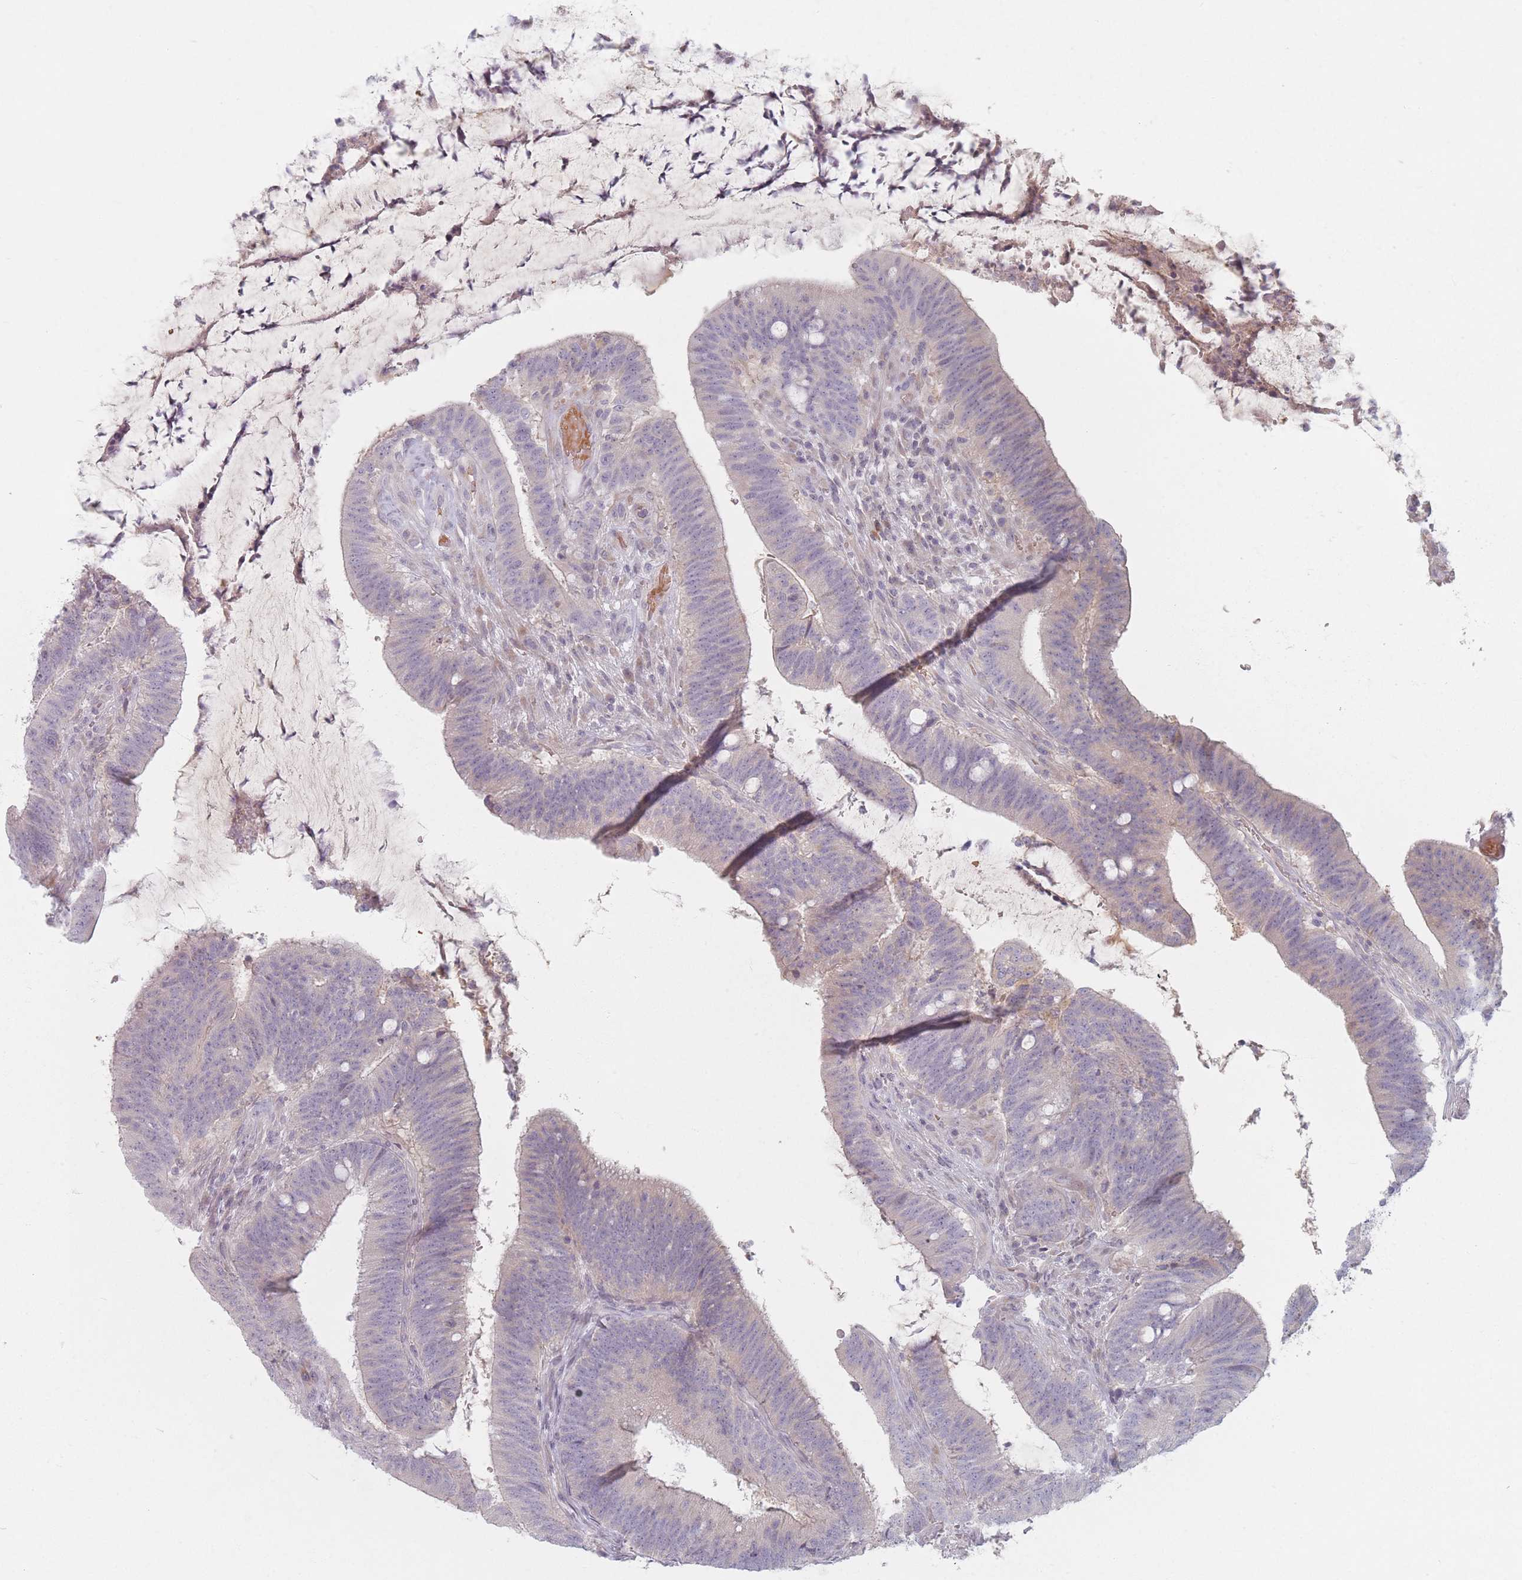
{"staining": {"intensity": "weak", "quantity": "<25%", "location": "cytoplasmic/membranous"}, "tissue": "colorectal cancer", "cell_type": "Tumor cells", "image_type": "cancer", "snomed": [{"axis": "morphology", "description": "Adenocarcinoma, NOS"}, {"axis": "topography", "description": "Colon"}], "caption": "Photomicrograph shows no significant protein positivity in tumor cells of adenocarcinoma (colorectal). Nuclei are stained in blue.", "gene": "TMOD1", "patient": {"sex": "female", "age": 43}}